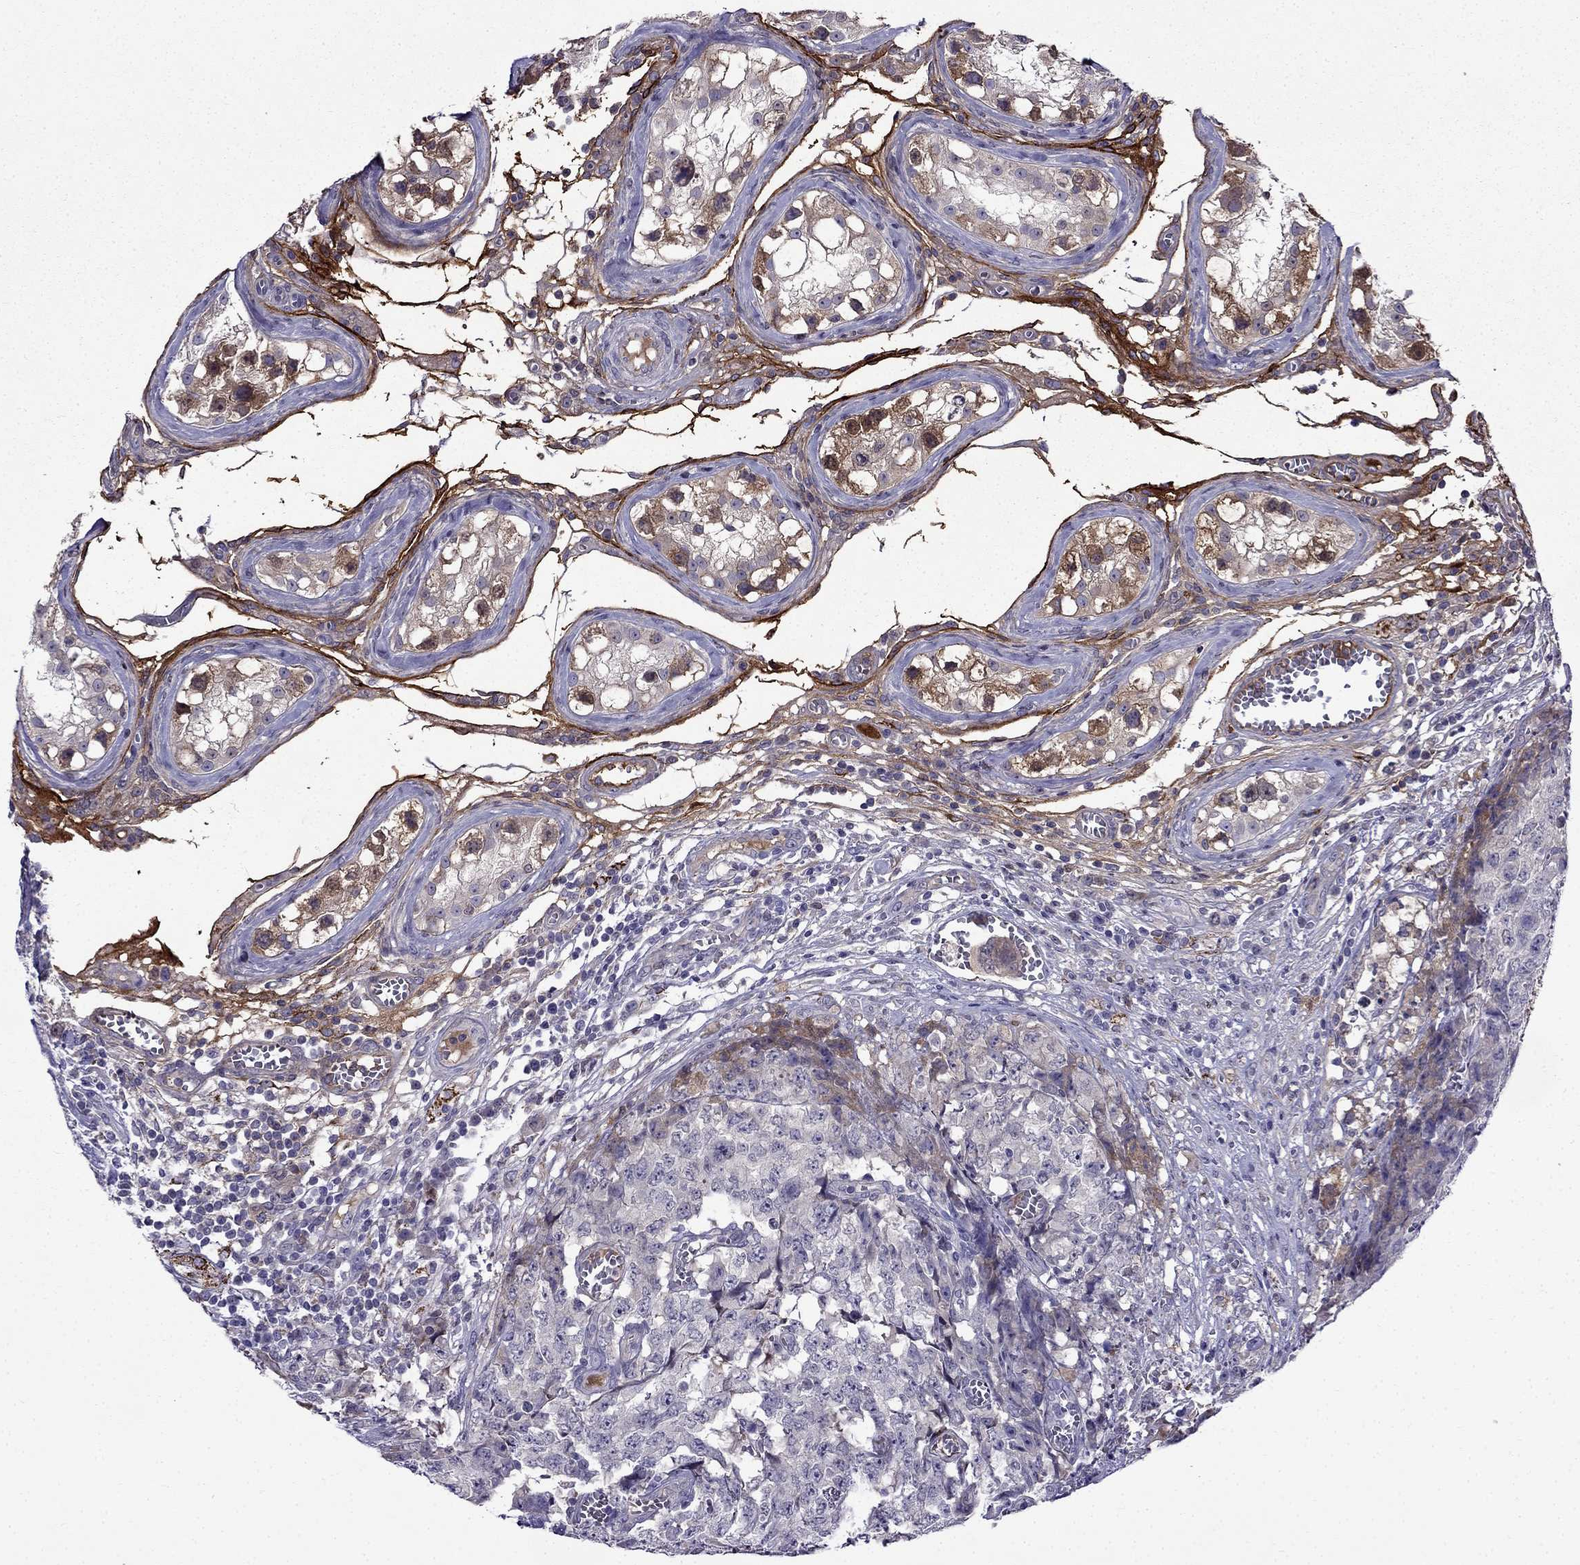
{"staining": {"intensity": "moderate", "quantity": "<25%", "location": "cytoplasmic/membranous"}, "tissue": "testis cancer", "cell_type": "Tumor cells", "image_type": "cancer", "snomed": [{"axis": "morphology", "description": "Carcinoma, Embryonal, NOS"}, {"axis": "topography", "description": "Testis"}], "caption": "Protein positivity by IHC demonstrates moderate cytoplasmic/membranous positivity in approximately <25% of tumor cells in testis cancer.", "gene": "PI16", "patient": {"sex": "male", "age": 23}}